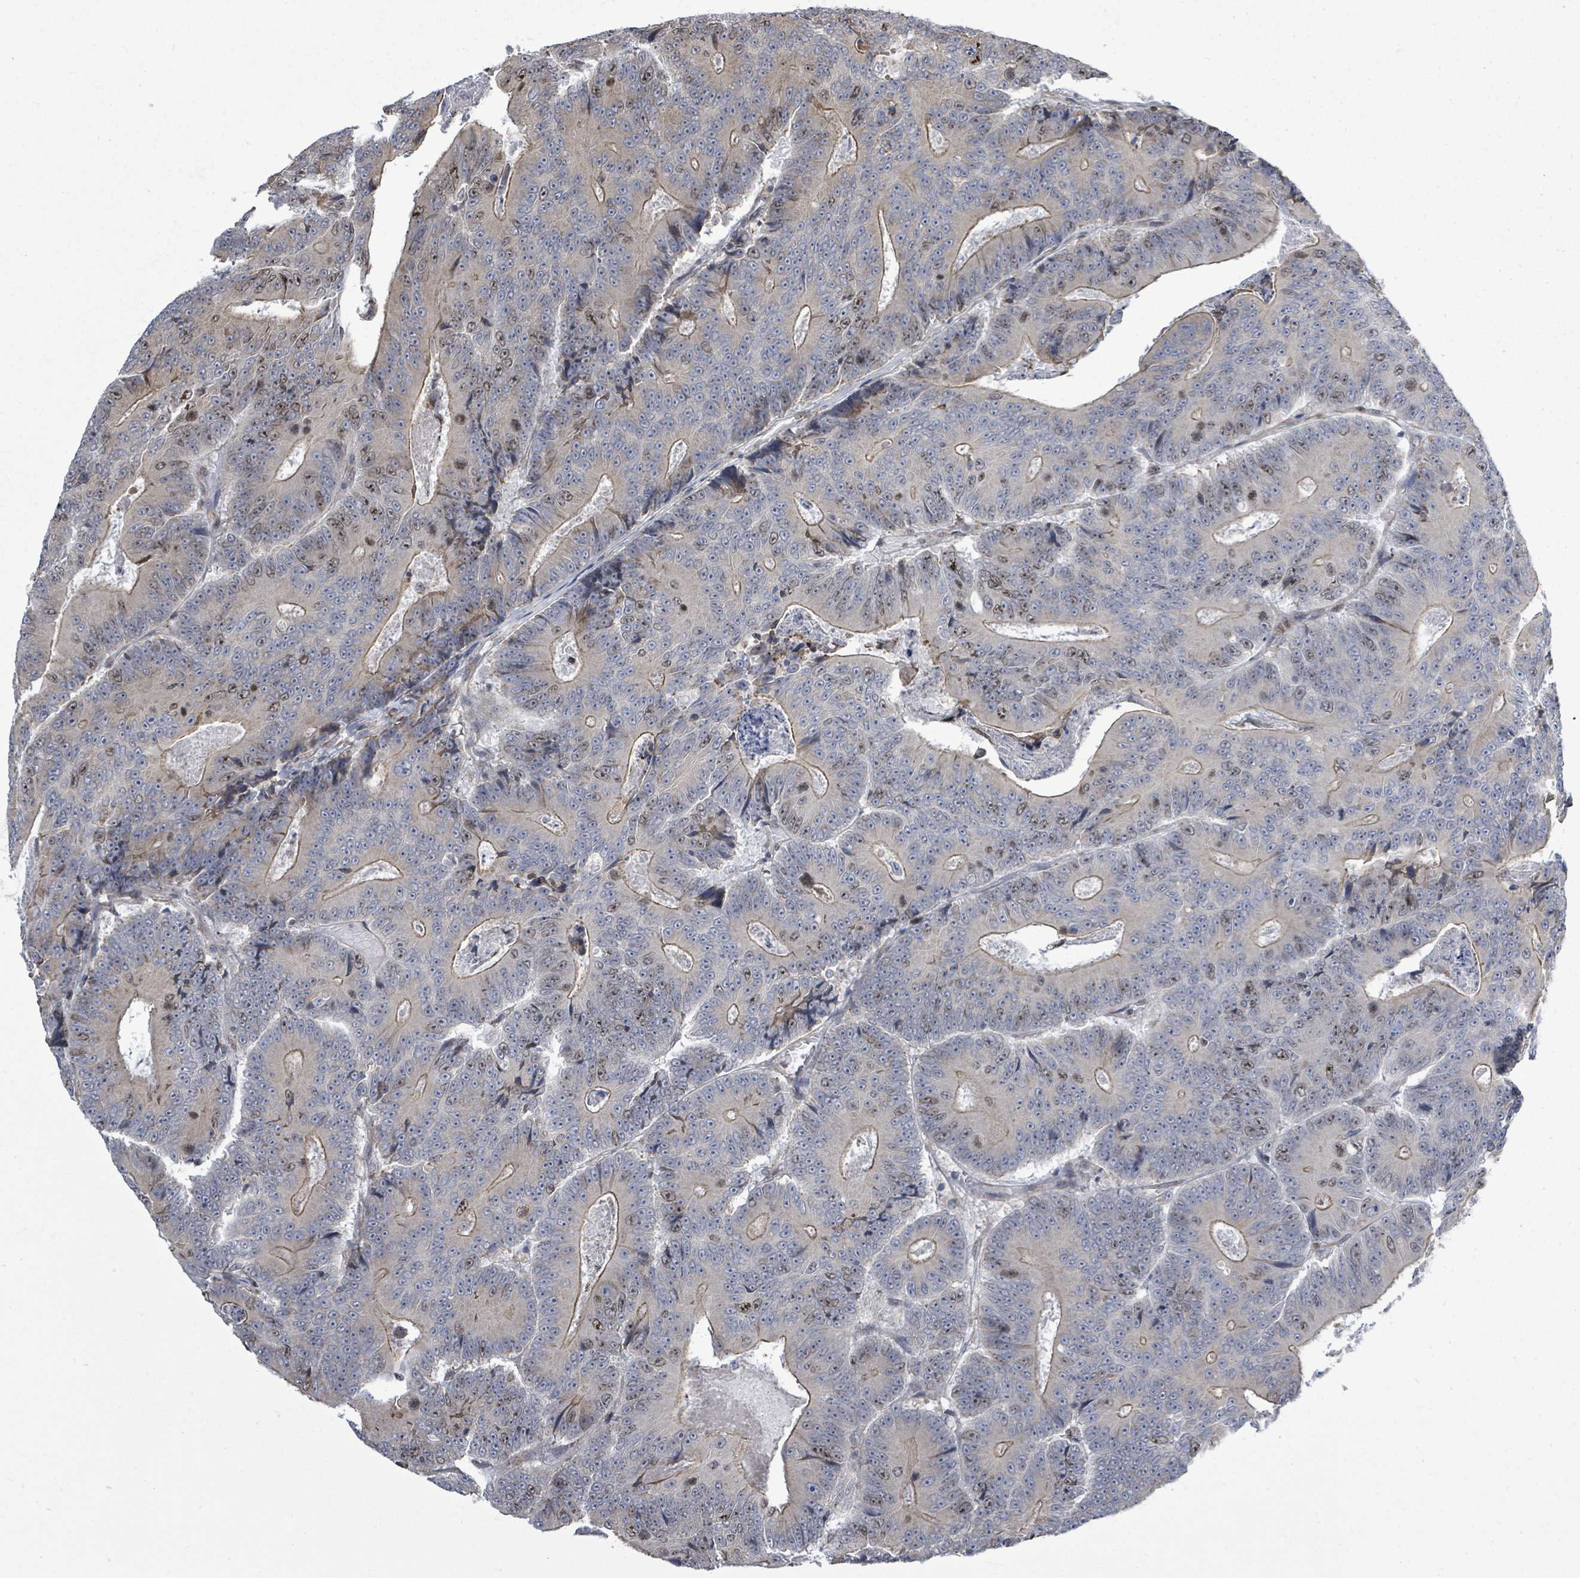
{"staining": {"intensity": "weak", "quantity": "25%-75%", "location": "cytoplasmic/membranous,nuclear"}, "tissue": "colorectal cancer", "cell_type": "Tumor cells", "image_type": "cancer", "snomed": [{"axis": "morphology", "description": "Adenocarcinoma, NOS"}, {"axis": "topography", "description": "Colon"}], "caption": "Immunohistochemical staining of colorectal cancer (adenocarcinoma) displays weak cytoplasmic/membranous and nuclear protein expression in about 25%-75% of tumor cells. The protein is stained brown, and the nuclei are stained in blue (DAB IHC with brightfield microscopy, high magnification).", "gene": "PAPSS1", "patient": {"sex": "male", "age": 83}}